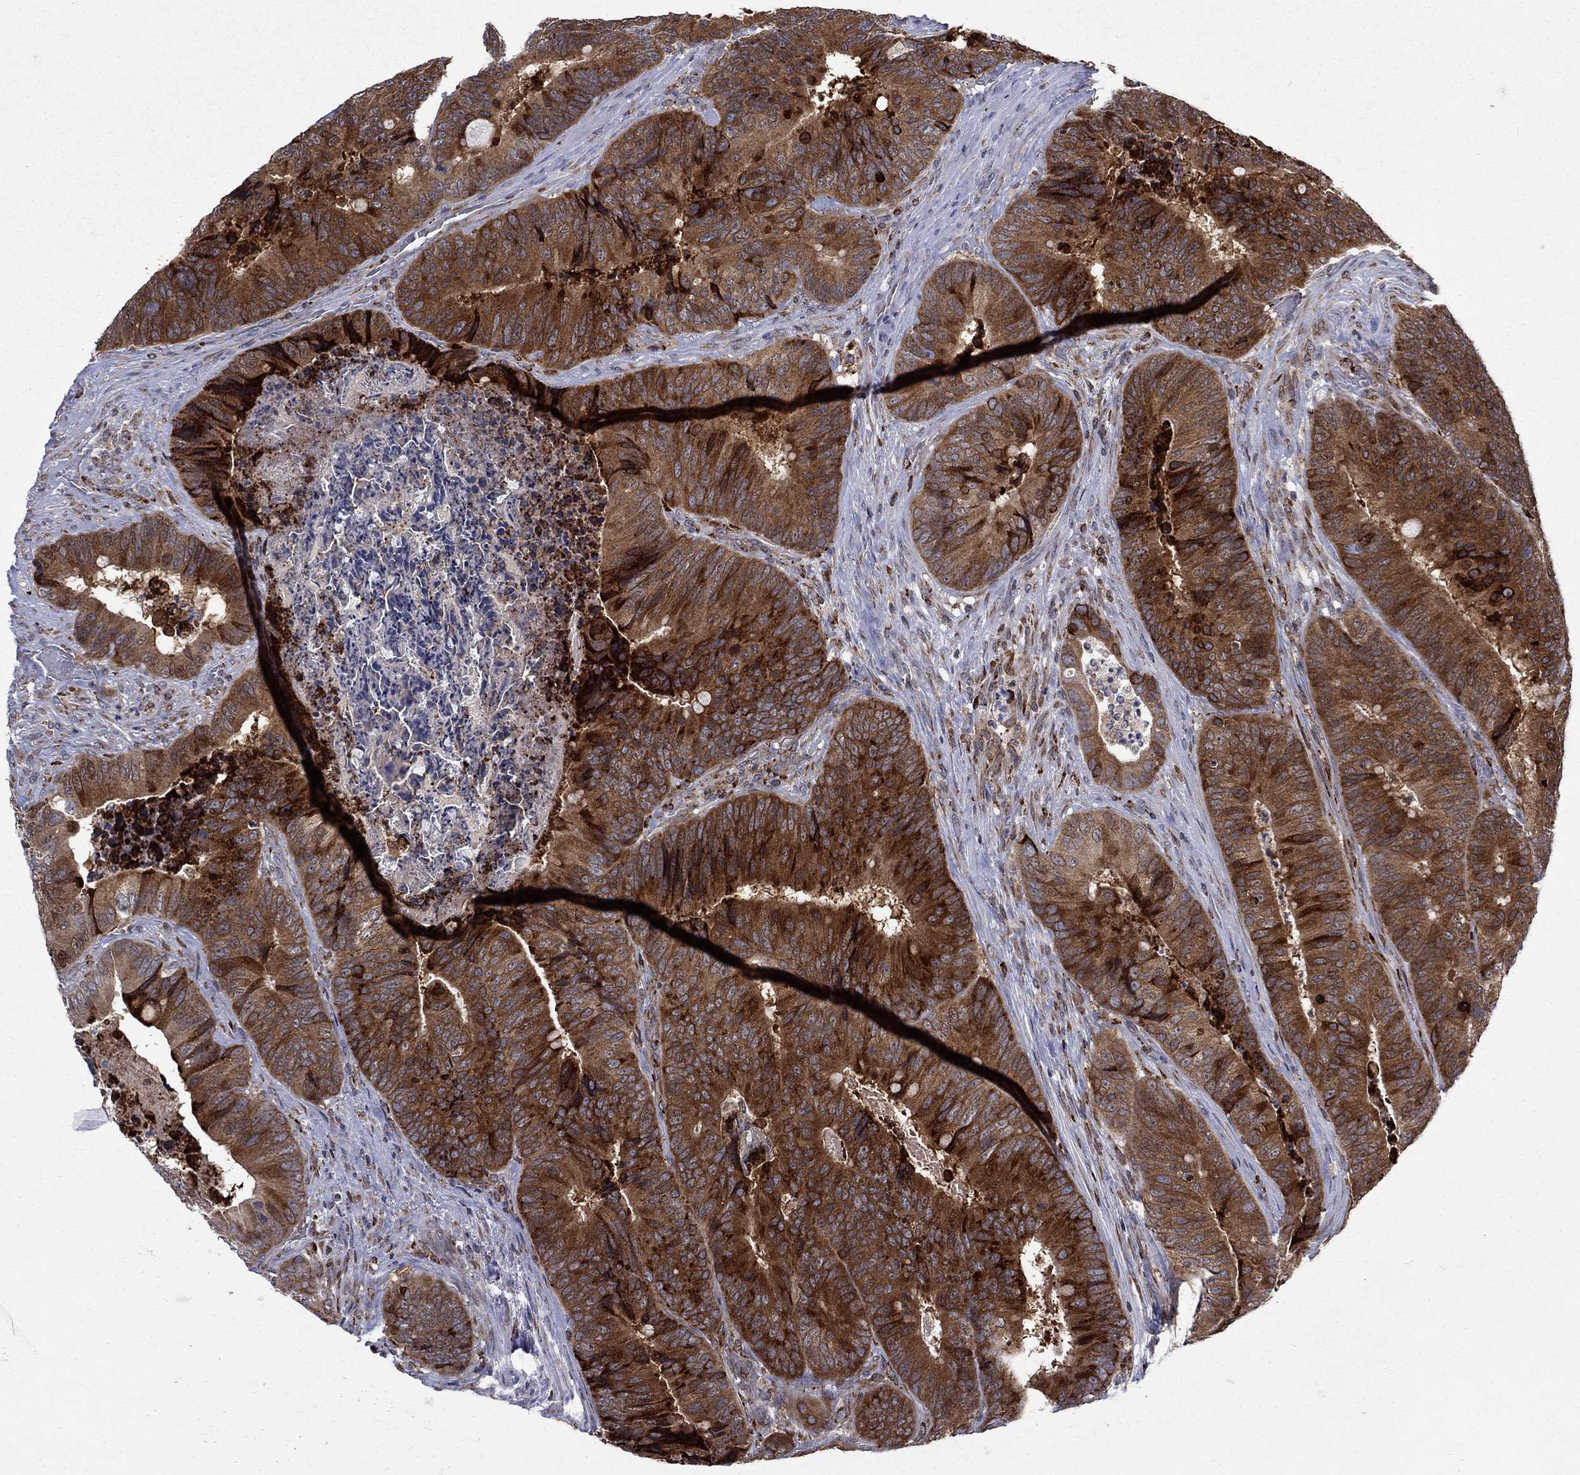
{"staining": {"intensity": "strong", "quantity": "25%-75%", "location": "cytoplasmic/membranous"}, "tissue": "colorectal cancer", "cell_type": "Tumor cells", "image_type": "cancer", "snomed": [{"axis": "morphology", "description": "Adenocarcinoma, NOS"}, {"axis": "topography", "description": "Colon"}], "caption": "IHC image of neoplastic tissue: human colorectal cancer (adenocarcinoma) stained using immunohistochemistry (IHC) demonstrates high levels of strong protein expression localized specifically in the cytoplasmic/membranous of tumor cells, appearing as a cytoplasmic/membranous brown color.", "gene": "CAB39L", "patient": {"sex": "male", "age": 84}}